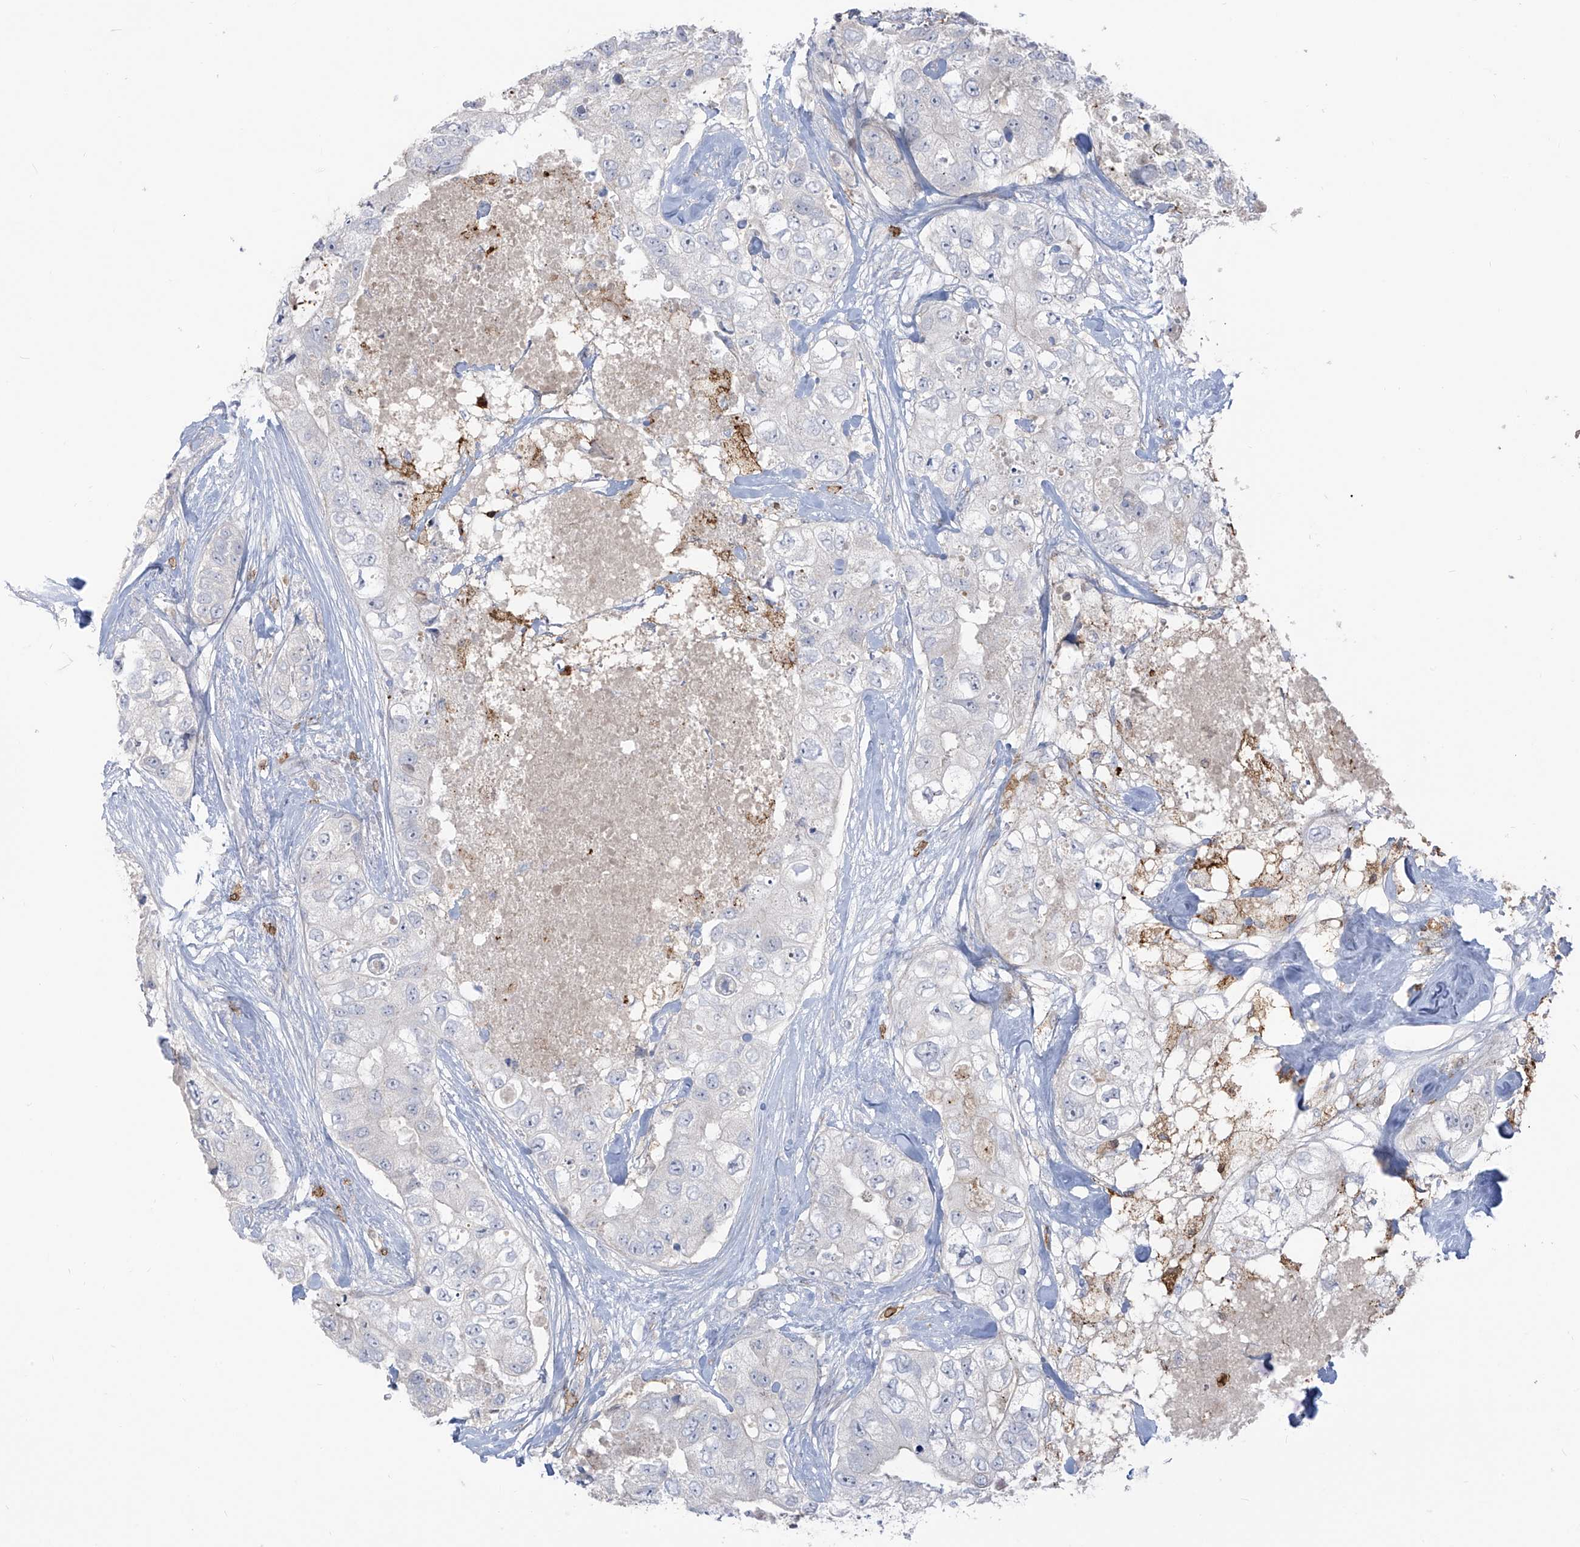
{"staining": {"intensity": "negative", "quantity": "none", "location": "none"}, "tissue": "breast cancer", "cell_type": "Tumor cells", "image_type": "cancer", "snomed": [{"axis": "morphology", "description": "Duct carcinoma"}, {"axis": "topography", "description": "Breast"}], "caption": "Breast cancer was stained to show a protein in brown. There is no significant expression in tumor cells.", "gene": "NOTO", "patient": {"sex": "female", "age": 62}}